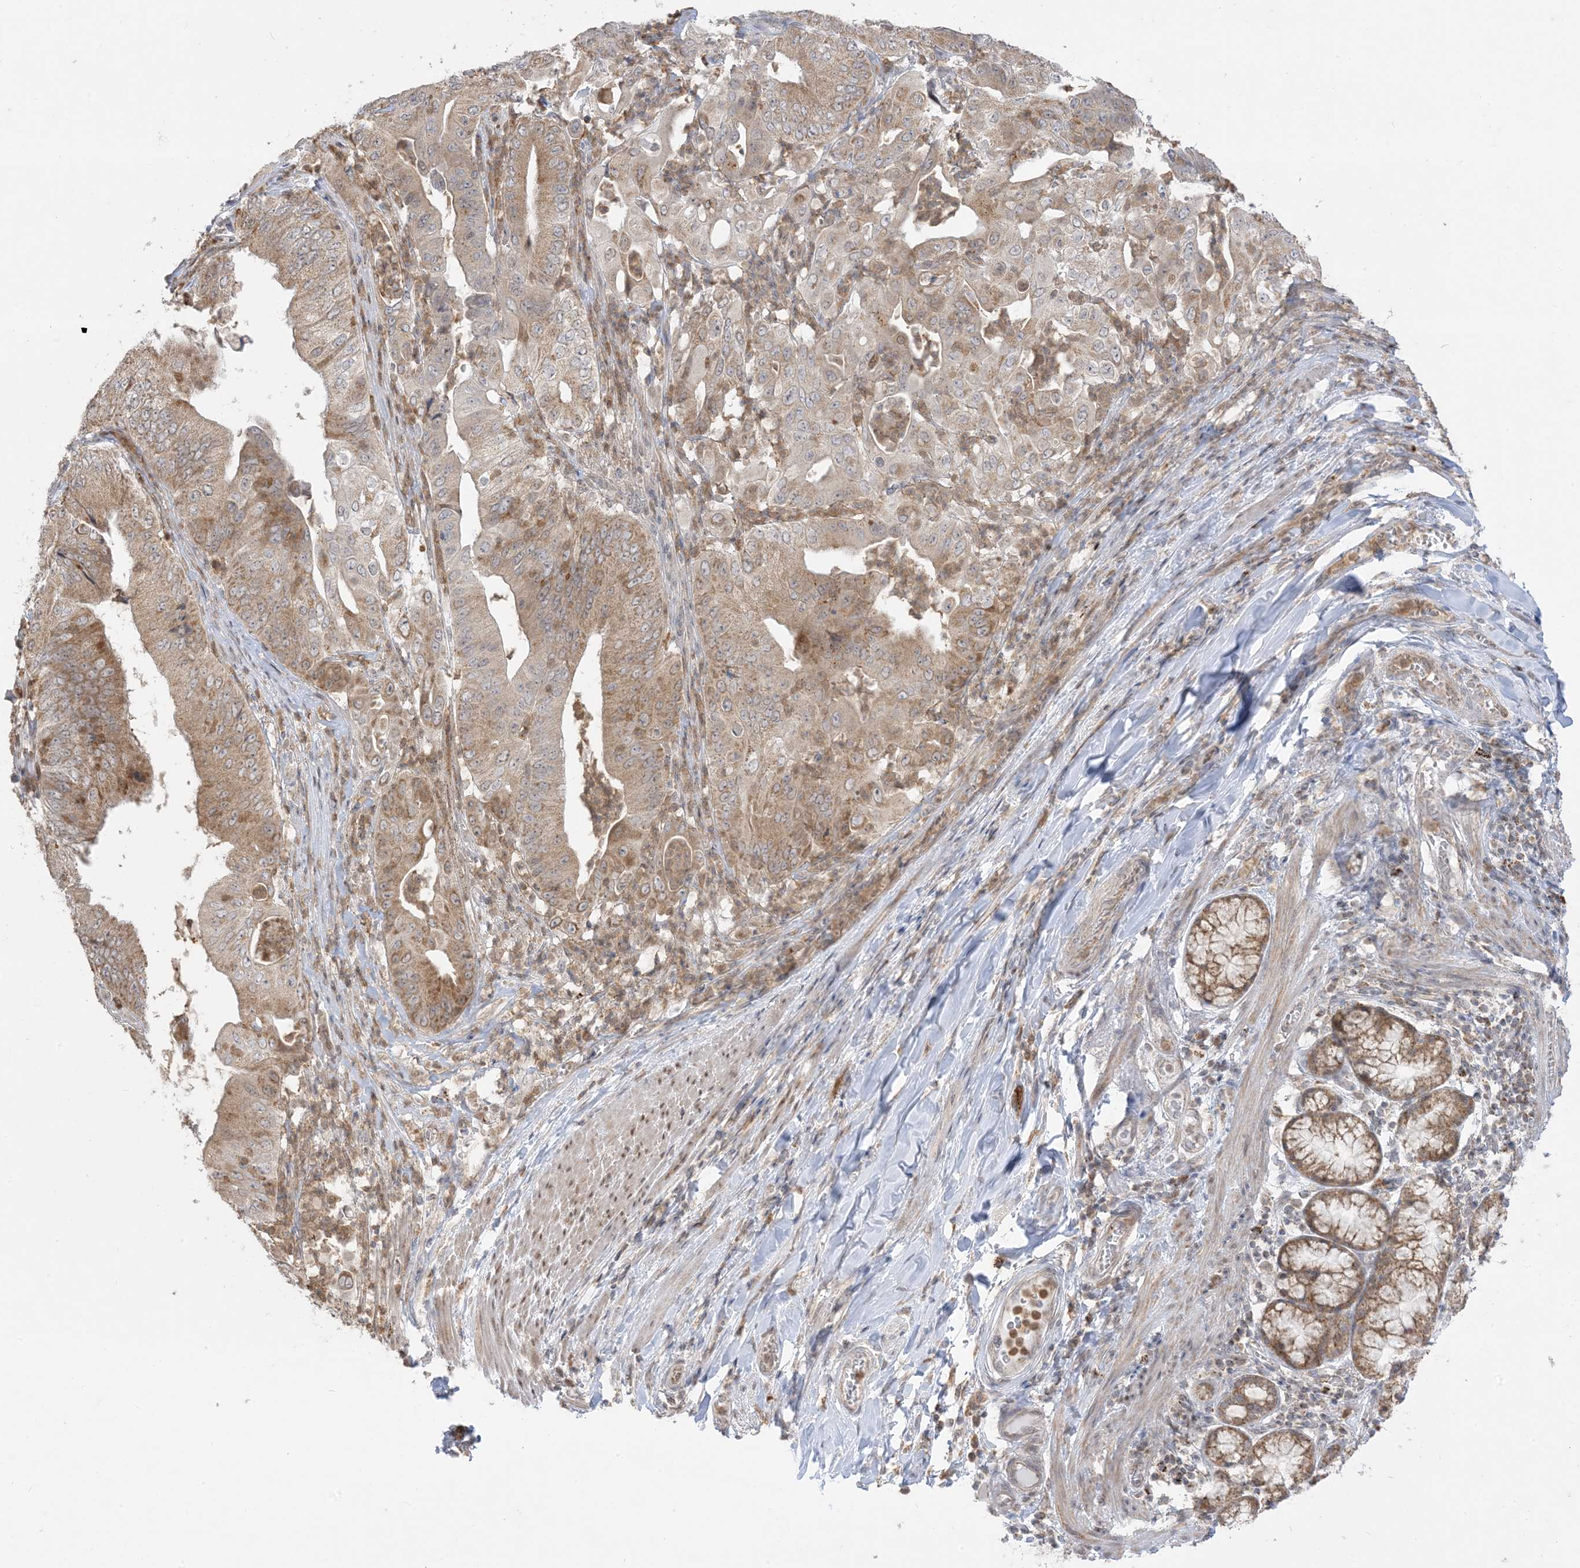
{"staining": {"intensity": "moderate", "quantity": ">75%", "location": "cytoplasmic/membranous"}, "tissue": "pancreatic cancer", "cell_type": "Tumor cells", "image_type": "cancer", "snomed": [{"axis": "morphology", "description": "Adenocarcinoma, NOS"}, {"axis": "topography", "description": "Pancreas"}], "caption": "Pancreatic cancer (adenocarcinoma) stained with DAB (3,3'-diaminobenzidine) immunohistochemistry (IHC) displays medium levels of moderate cytoplasmic/membranous positivity in approximately >75% of tumor cells. (Brightfield microscopy of DAB IHC at high magnification).", "gene": "KANSL3", "patient": {"sex": "female", "age": 77}}